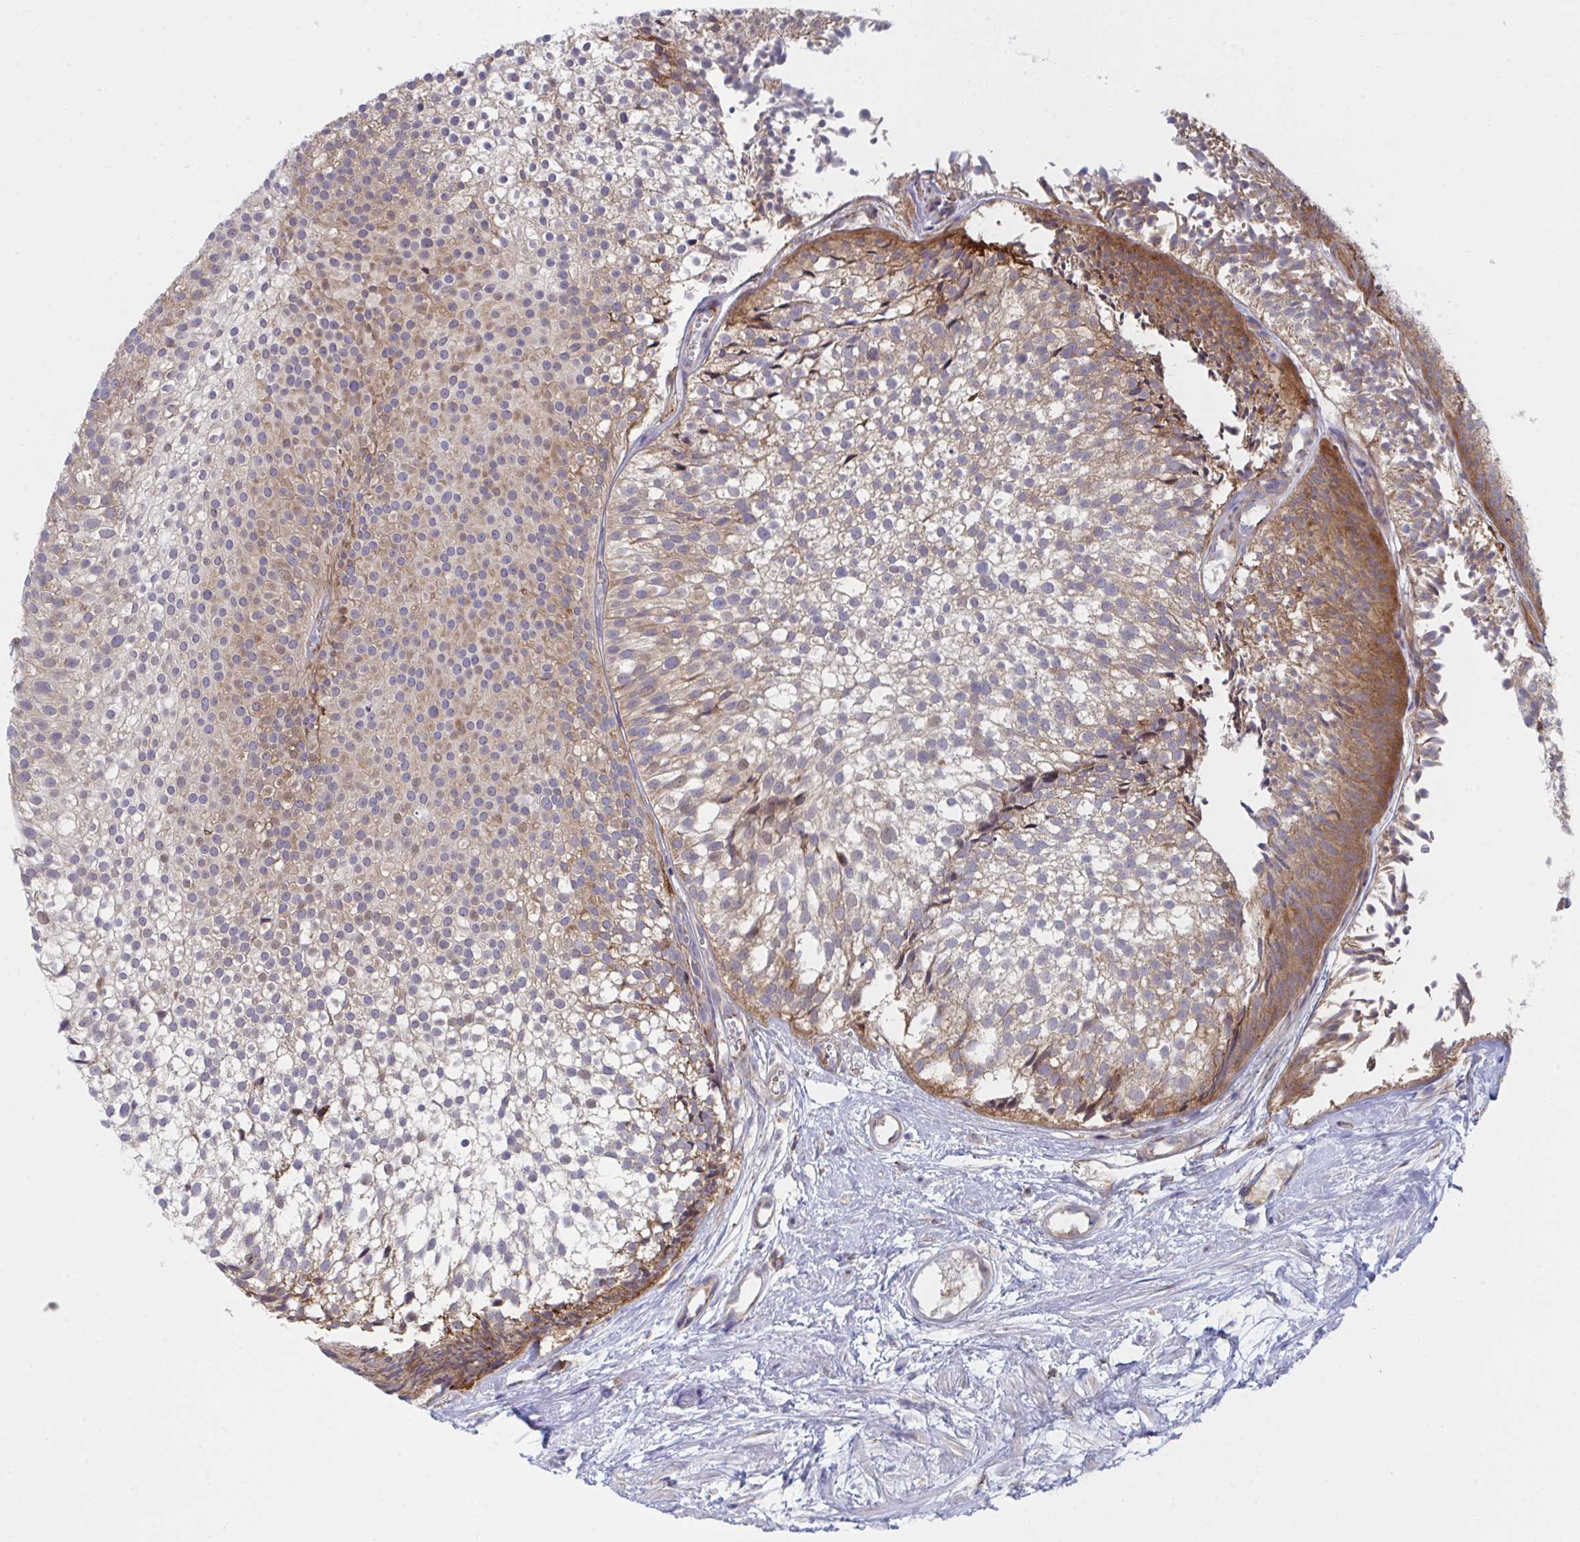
{"staining": {"intensity": "moderate", "quantity": "25%-75%", "location": "cytoplasmic/membranous"}, "tissue": "urothelial cancer", "cell_type": "Tumor cells", "image_type": "cancer", "snomed": [{"axis": "morphology", "description": "Urothelial carcinoma, Low grade"}, {"axis": "topography", "description": "Urinary bladder"}], "caption": "Human urothelial cancer stained with a protein marker displays moderate staining in tumor cells.", "gene": "WNK1", "patient": {"sex": "male", "age": 91}}